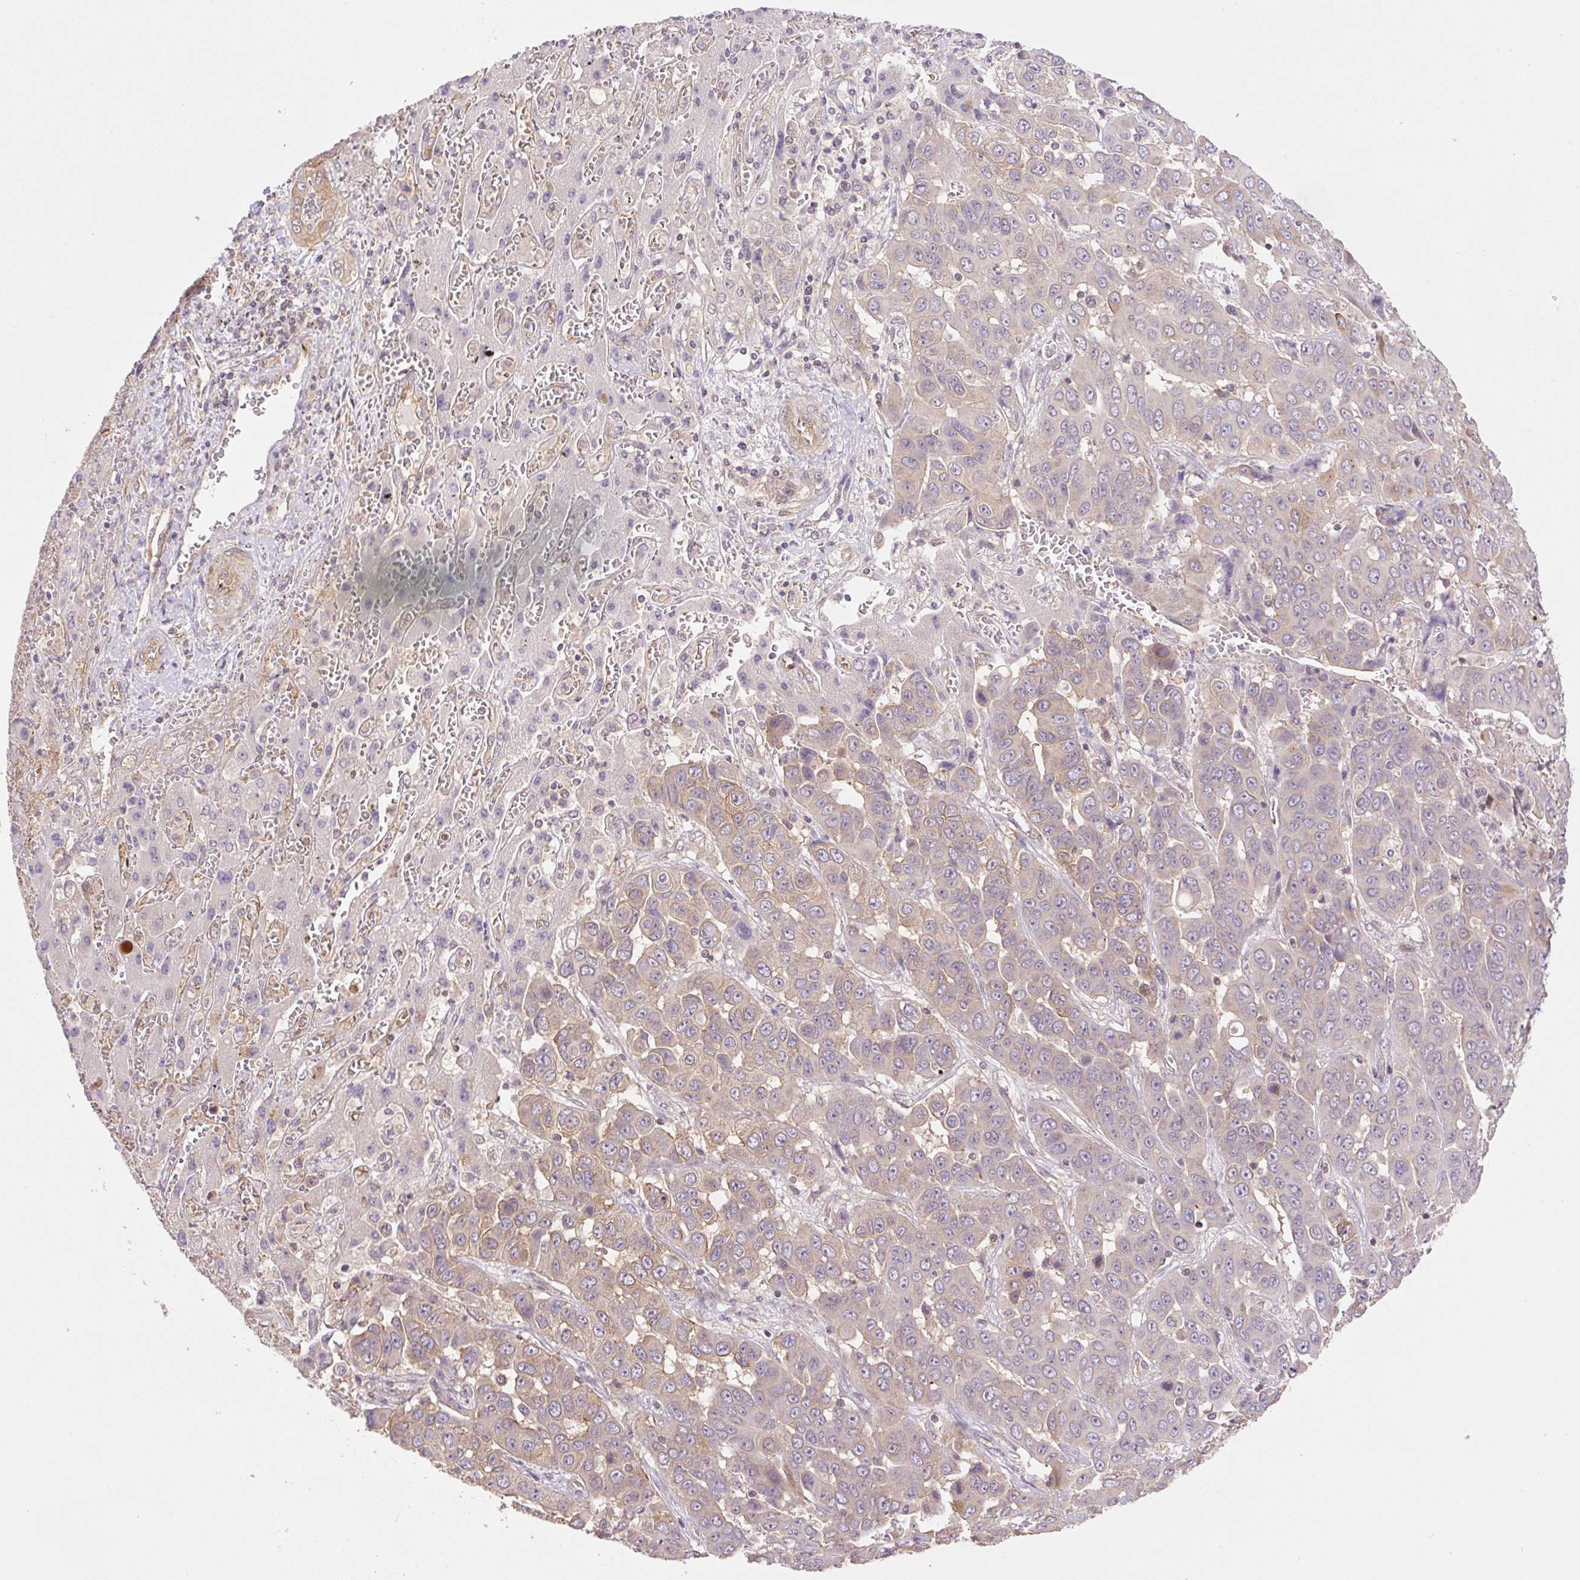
{"staining": {"intensity": "moderate", "quantity": "<25%", "location": "cytoplasmic/membranous"}, "tissue": "liver cancer", "cell_type": "Tumor cells", "image_type": "cancer", "snomed": [{"axis": "morphology", "description": "Cholangiocarcinoma"}, {"axis": "topography", "description": "Liver"}], "caption": "High-power microscopy captured an IHC photomicrograph of liver cholangiocarcinoma, revealing moderate cytoplasmic/membranous staining in about <25% of tumor cells.", "gene": "COX8A", "patient": {"sex": "female", "age": 52}}